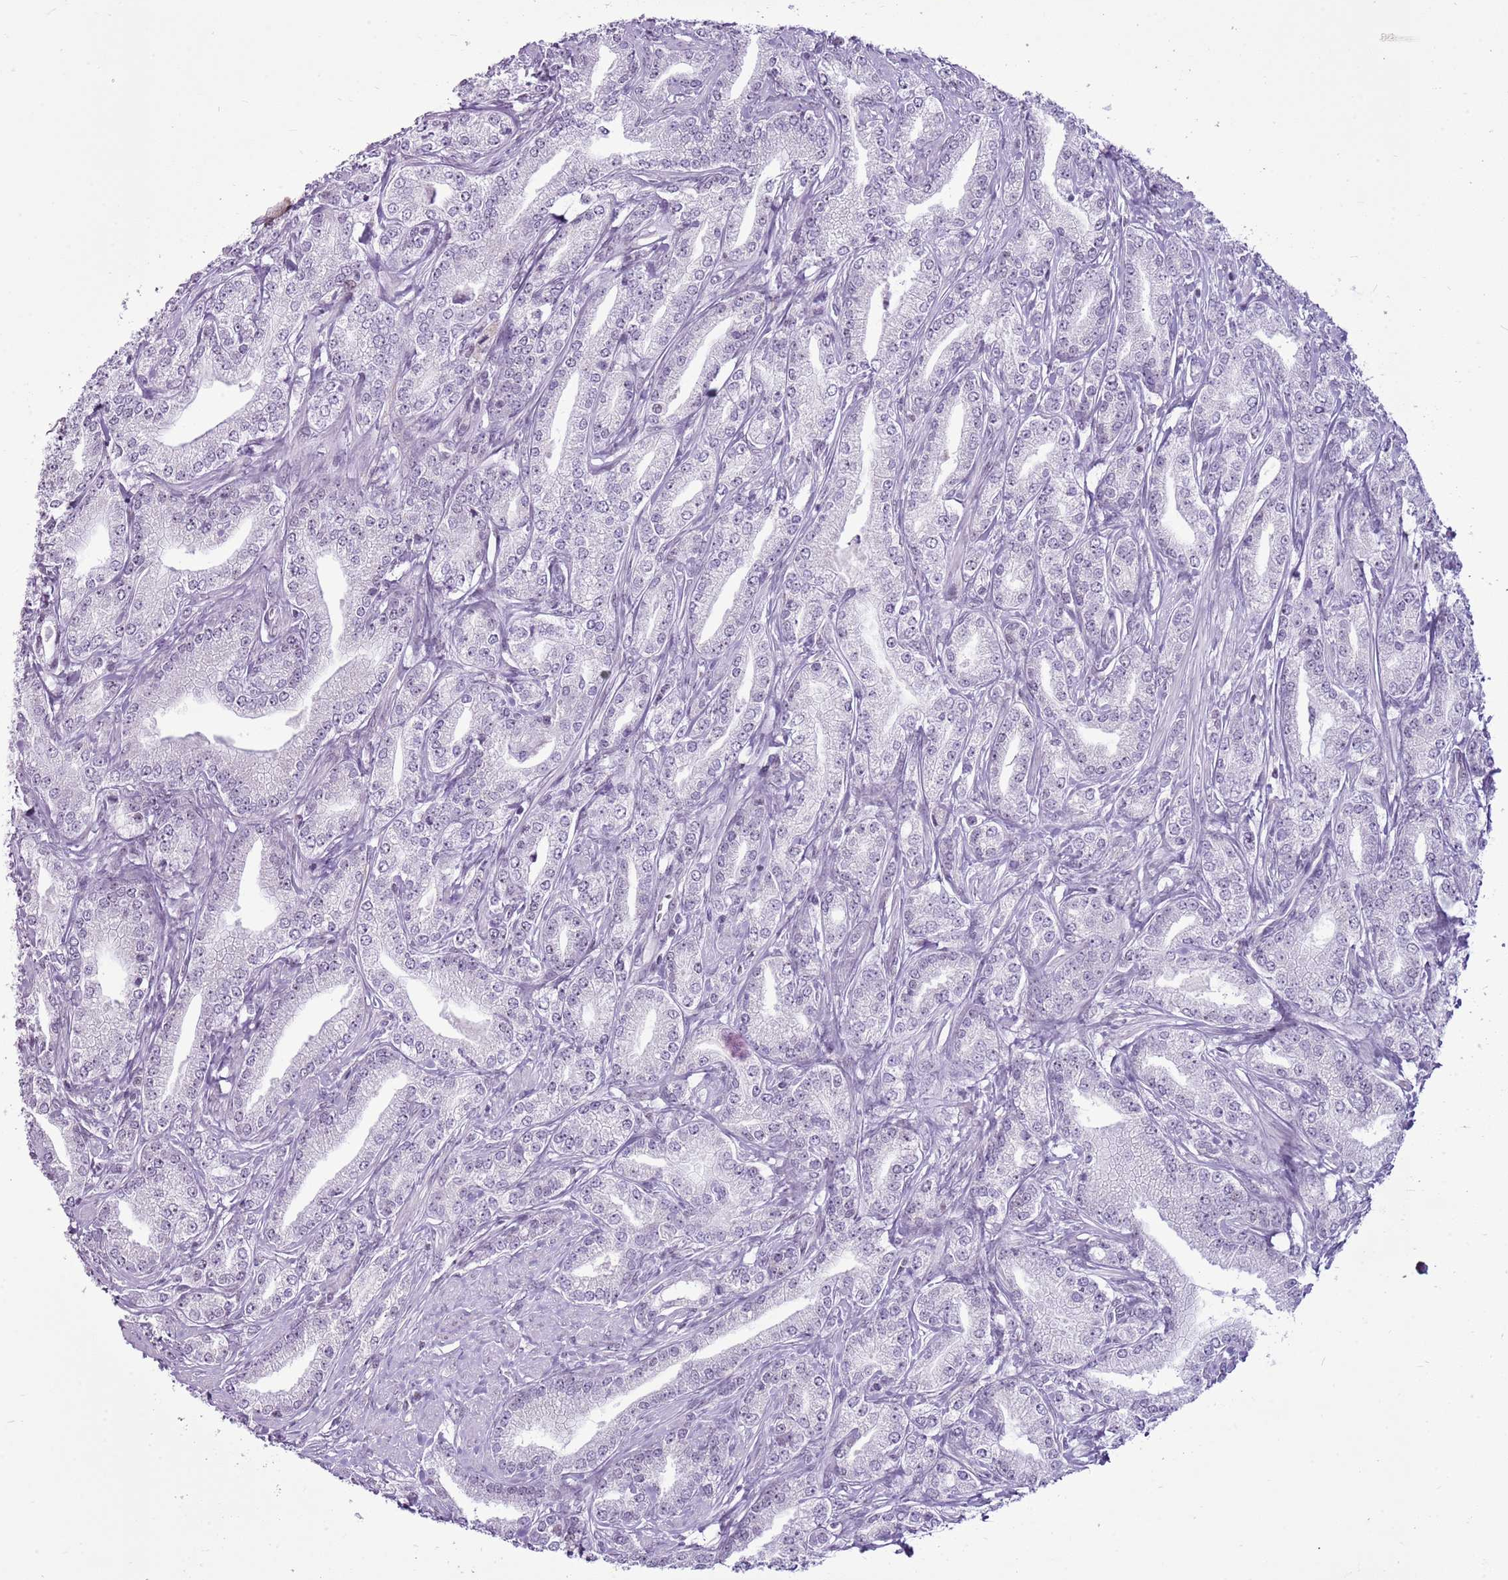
{"staining": {"intensity": "negative", "quantity": "none", "location": "none"}, "tissue": "prostate cancer", "cell_type": "Tumor cells", "image_type": "cancer", "snomed": [{"axis": "morphology", "description": "Adenocarcinoma, High grade"}, {"axis": "topography", "description": "Prostate"}], "caption": "An image of prostate adenocarcinoma (high-grade) stained for a protein demonstrates no brown staining in tumor cells.", "gene": "RPL3L", "patient": {"sex": "male", "age": 66}}